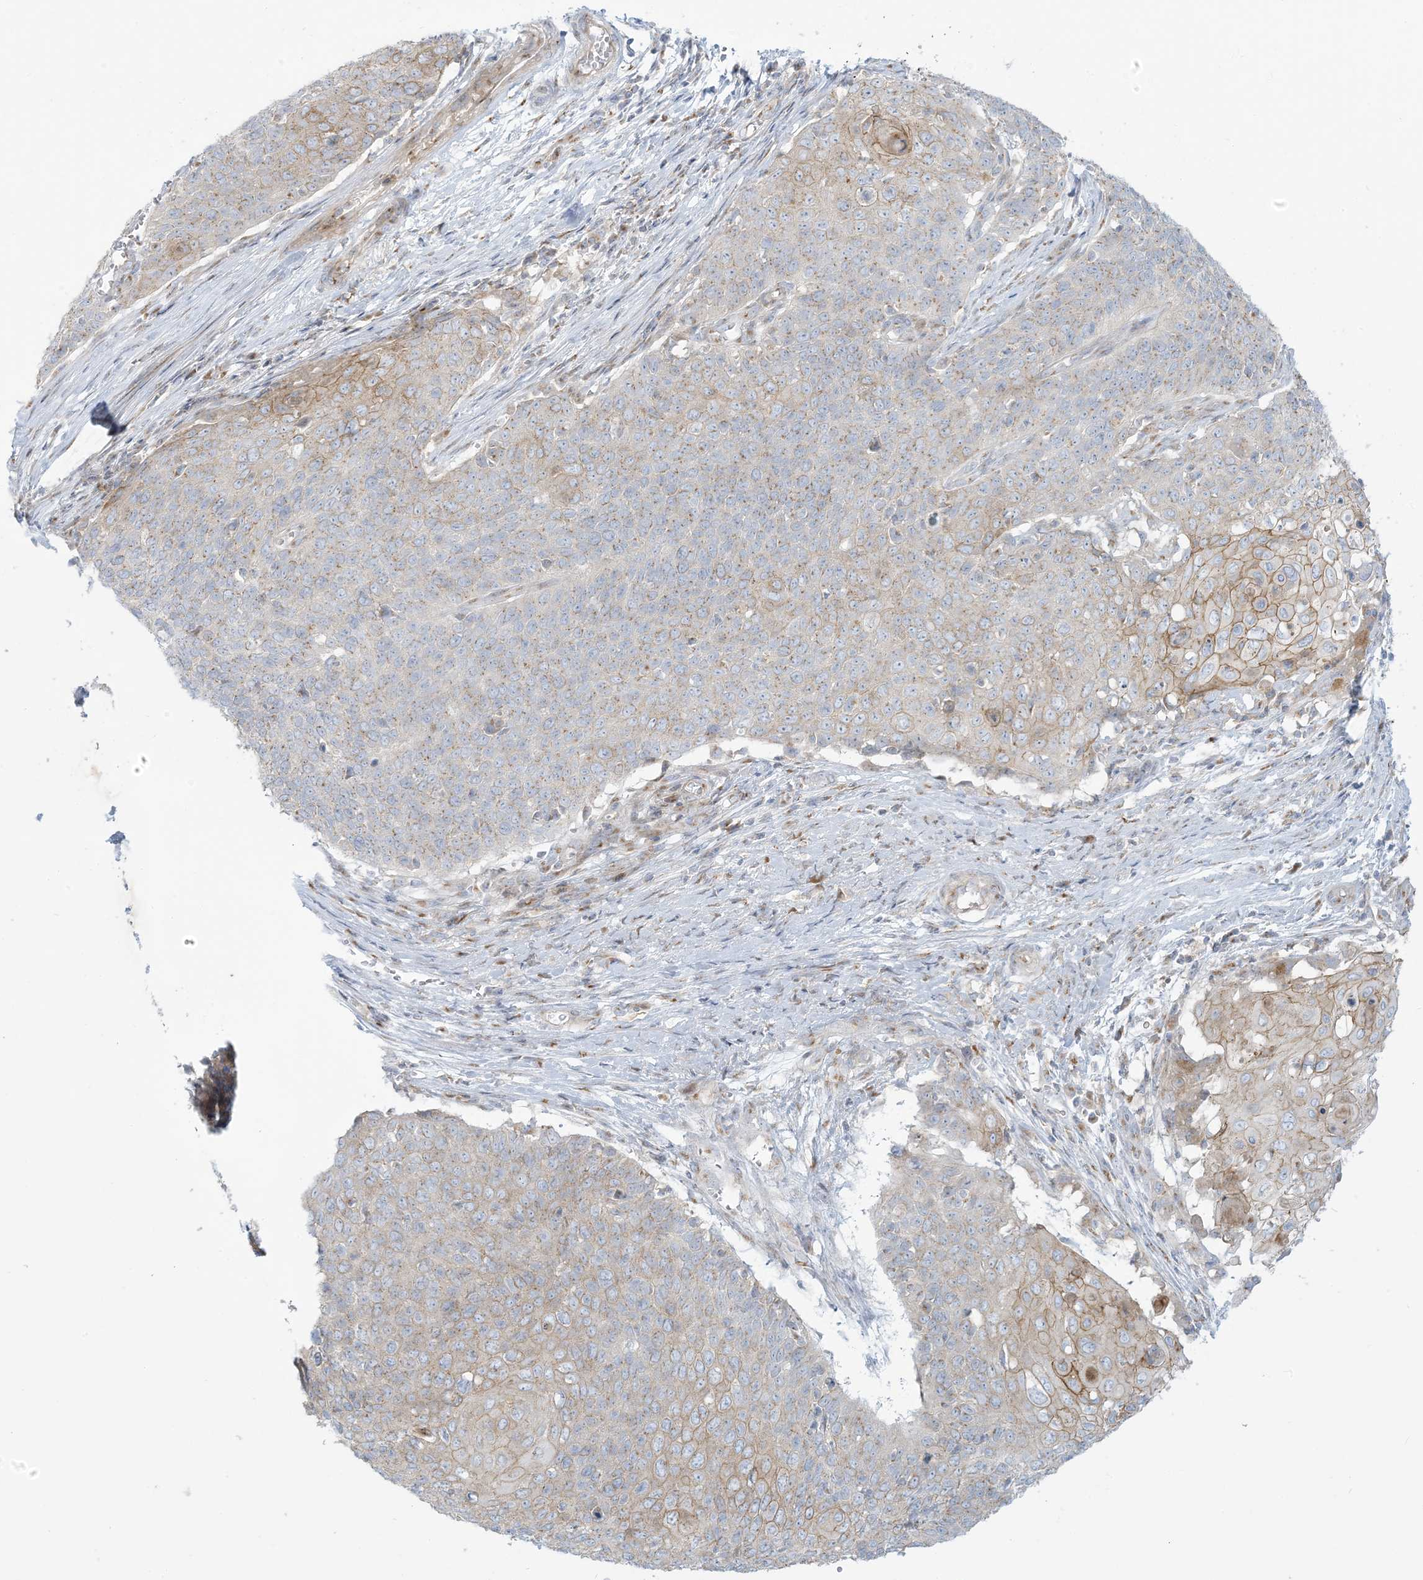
{"staining": {"intensity": "weak", "quantity": "25%-75%", "location": "cytoplasmic/membranous"}, "tissue": "cervical cancer", "cell_type": "Tumor cells", "image_type": "cancer", "snomed": [{"axis": "morphology", "description": "Squamous cell carcinoma, NOS"}, {"axis": "topography", "description": "Cervix"}], "caption": "The immunohistochemical stain labels weak cytoplasmic/membranous positivity in tumor cells of cervical squamous cell carcinoma tissue.", "gene": "AFTPH", "patient": {"sex": "female", "age": 39}}